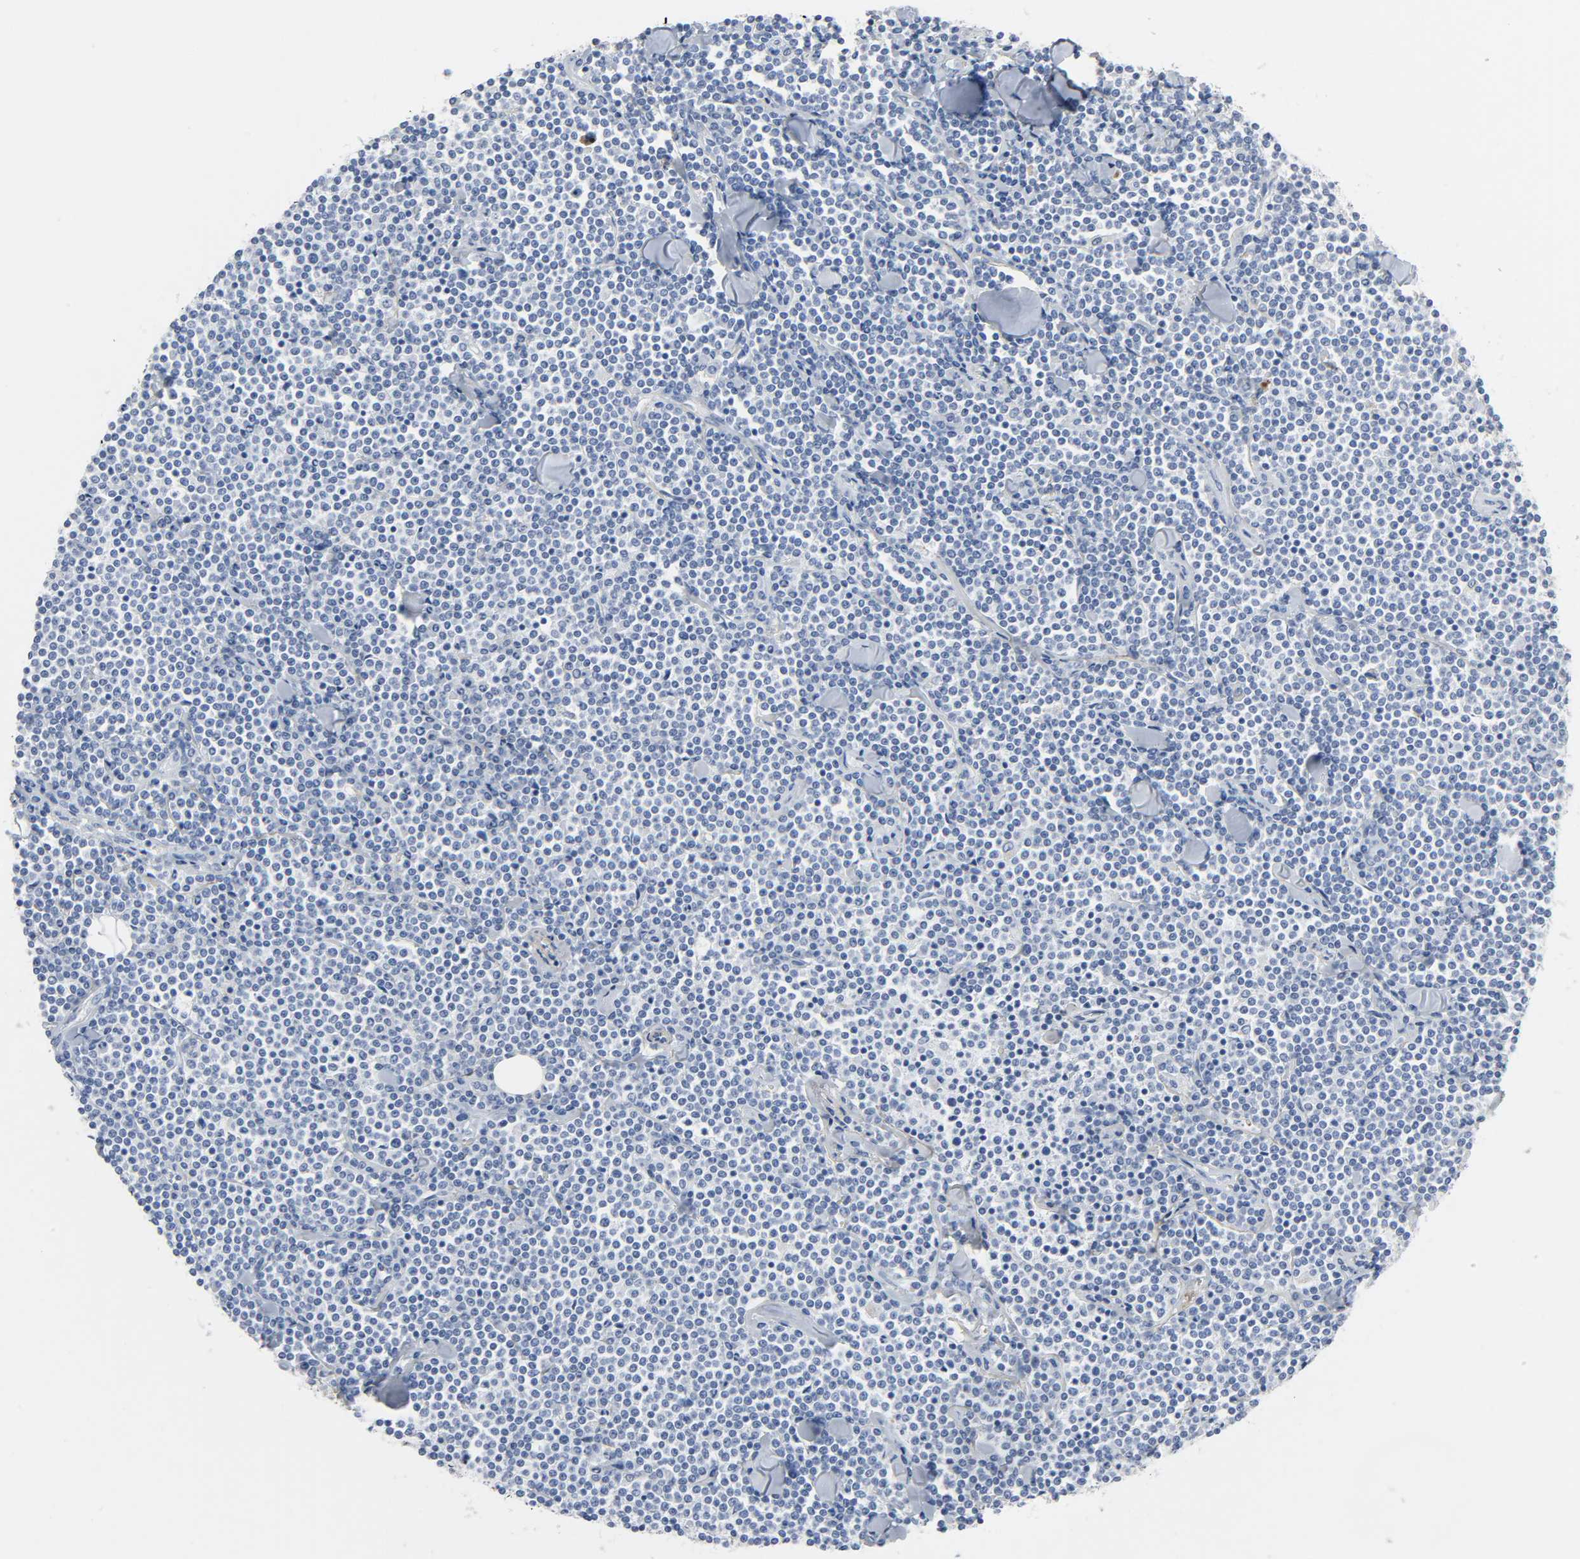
{"staining": {"intensity": "negative", "quantity": "none", "location": "none"}, "tissue": "lymphoma", "cell_type": "Tumor cells", "image_type": "cancer", "snomed": [{"axis": "morphology", "description": "Malignant lymphoma, non-Hodgkin's type, Low grade"}, {"axis": "topography", "description": "Soft tissue"}], "caption": "This is a photomicrograph of IHC staining of malignant lymphoma, non-Hodgkin's type (low-grade), which shows no staining in tumor cells.", "gene": "FBLN5", "patient": {"sex": "male", "age": 92}}